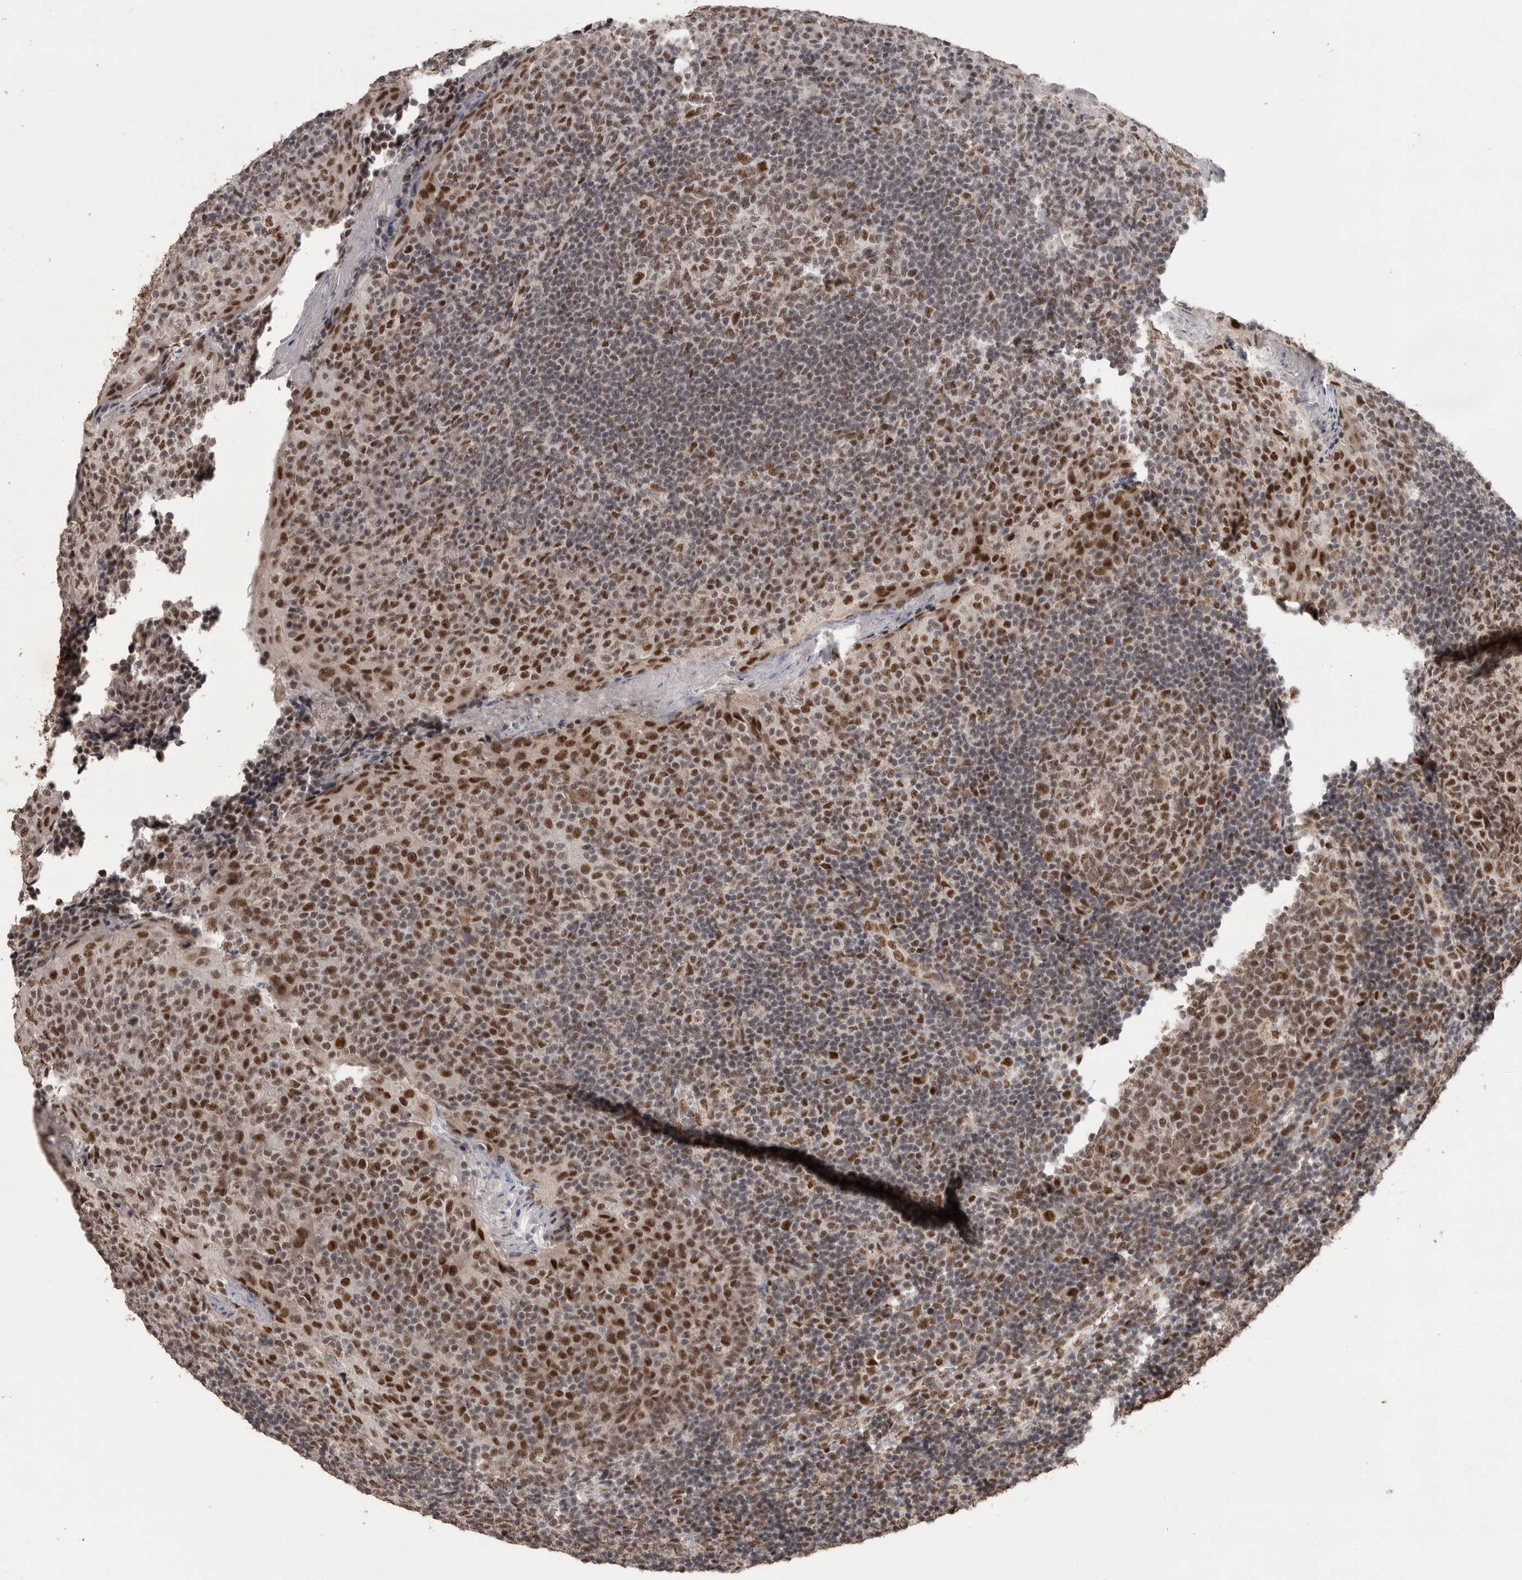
{"staining": {"intensity": "moderate", "quantity": ">75%", "location": "nuclear"}, "tissue": "tonsil", "cell_type": "Germinal center cells", "image_type": "normal", "snomed": [{"axis": "morphology", "description": "Normal tissue, NOS"}, {"axis": "topography", "description": "Tonsil"}], "caption": "DAB (3,3'-diaminobenzidine) immunohistochemical staining of benign human tonsil reveals moderate nuclear protein expression in about >75% of germinal center cells. The protein is shown in brown color, while the nuclei are stained blue.", "gene": "PPP1R10", "patient": {"sex": "female", "age": 19}}